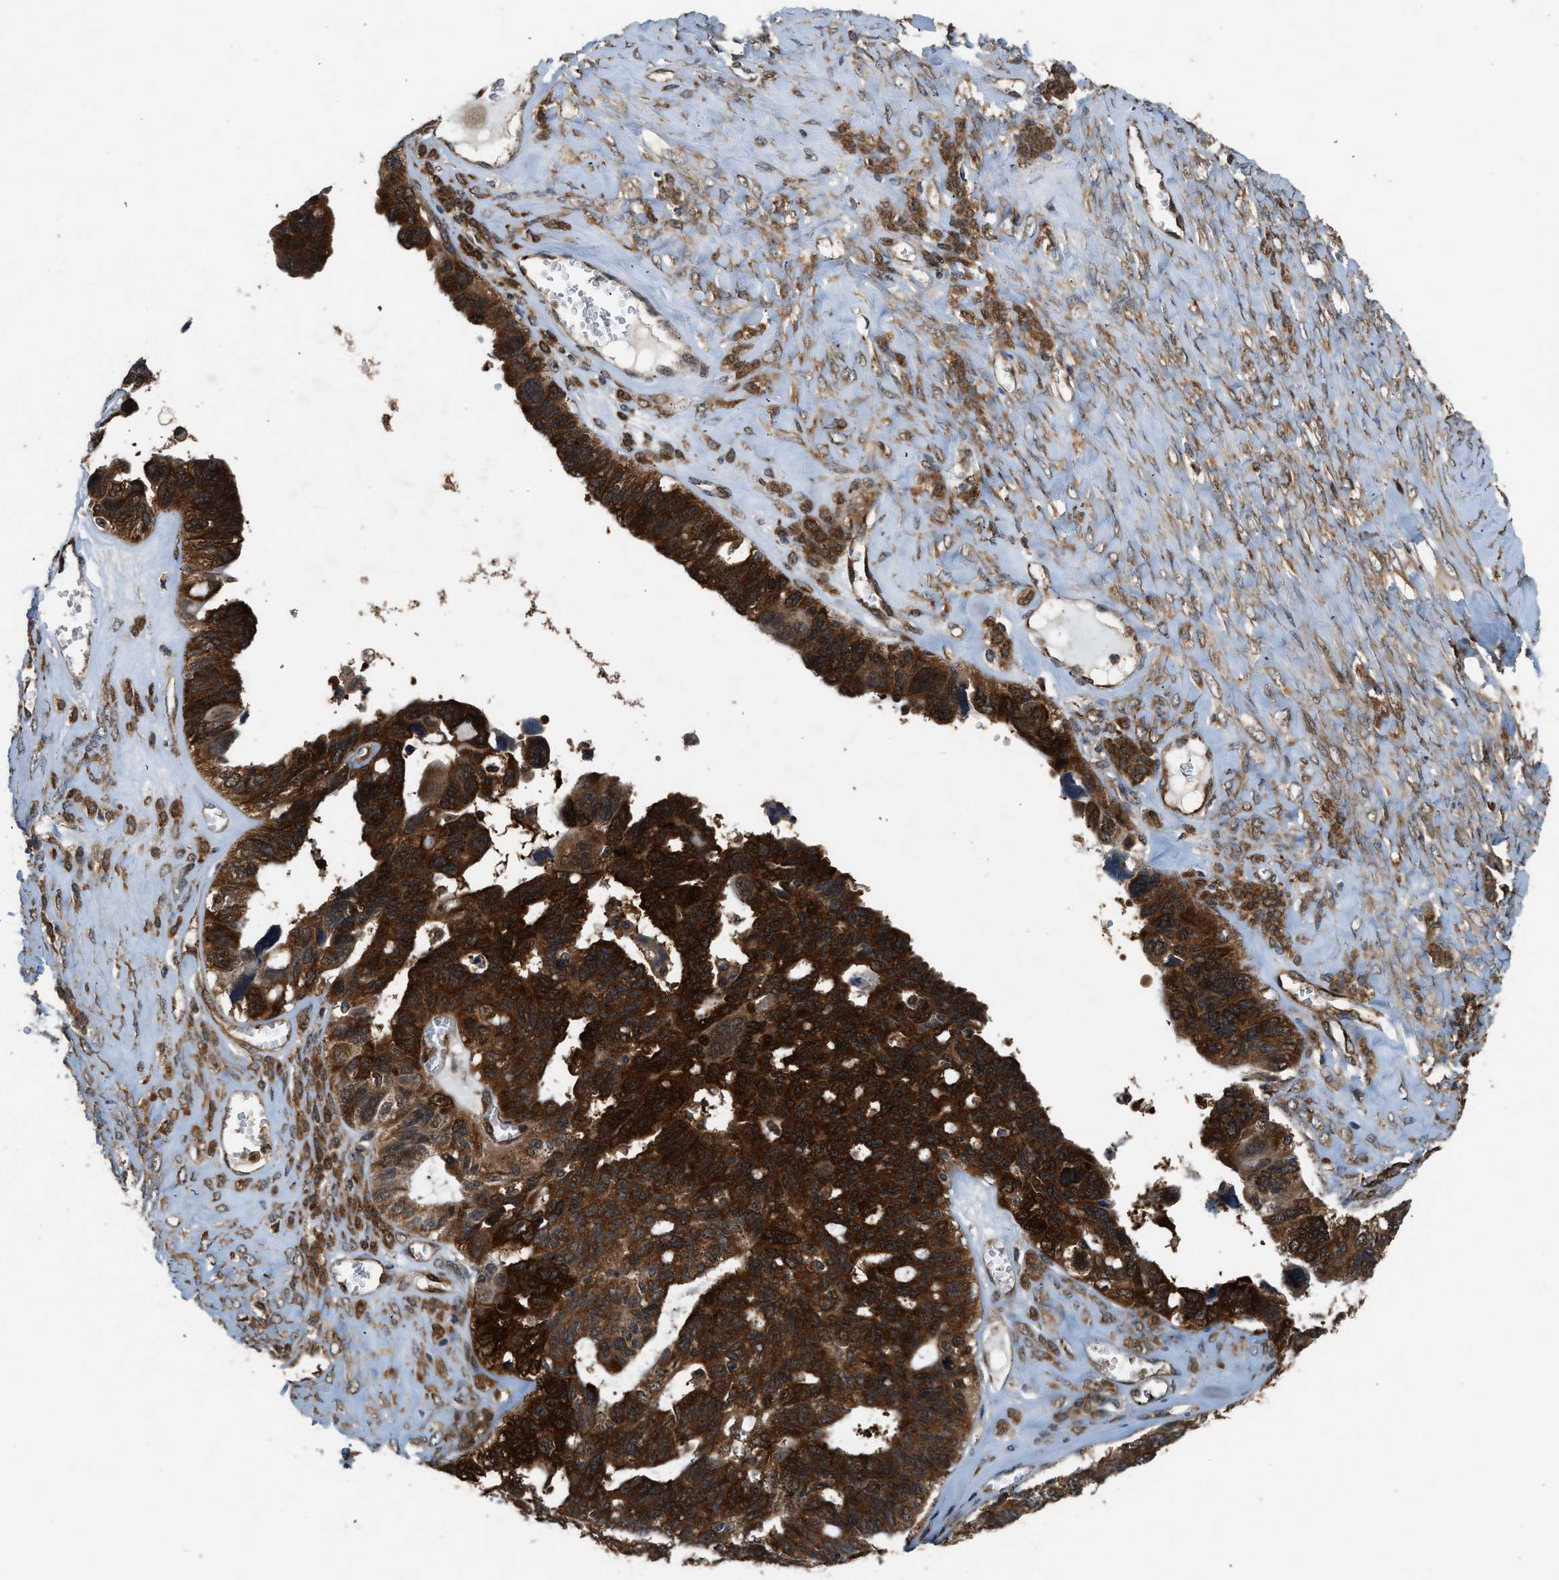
{"staining": {"intensity": "strong", "quantity": ">75%", "location": "cytoplasmic/membranous,nuclear"}, "tissue": "ovarian cancer", "cell_type": "Tumor cells", "image_type": "cancer", "snomed": [{"axis": "morphology", "description": "Cystadenocarcinoma, serous, NOS"}, {"axis": "topography", "description": "Ovary"}], "caption": "Immunohistochemical staining of human serous cystadenocarcinoma (ovarian) reveals strong cytoplasmic/membranous and nuclear protein staining in about >75% of tumor cells. The staining was performed using DAB, with brown indicating positive protein expression. Nuclei are stained blue with hematoxylin.", "gene": "OXSR1", "patient": {"sex": "female", "age": 79}}